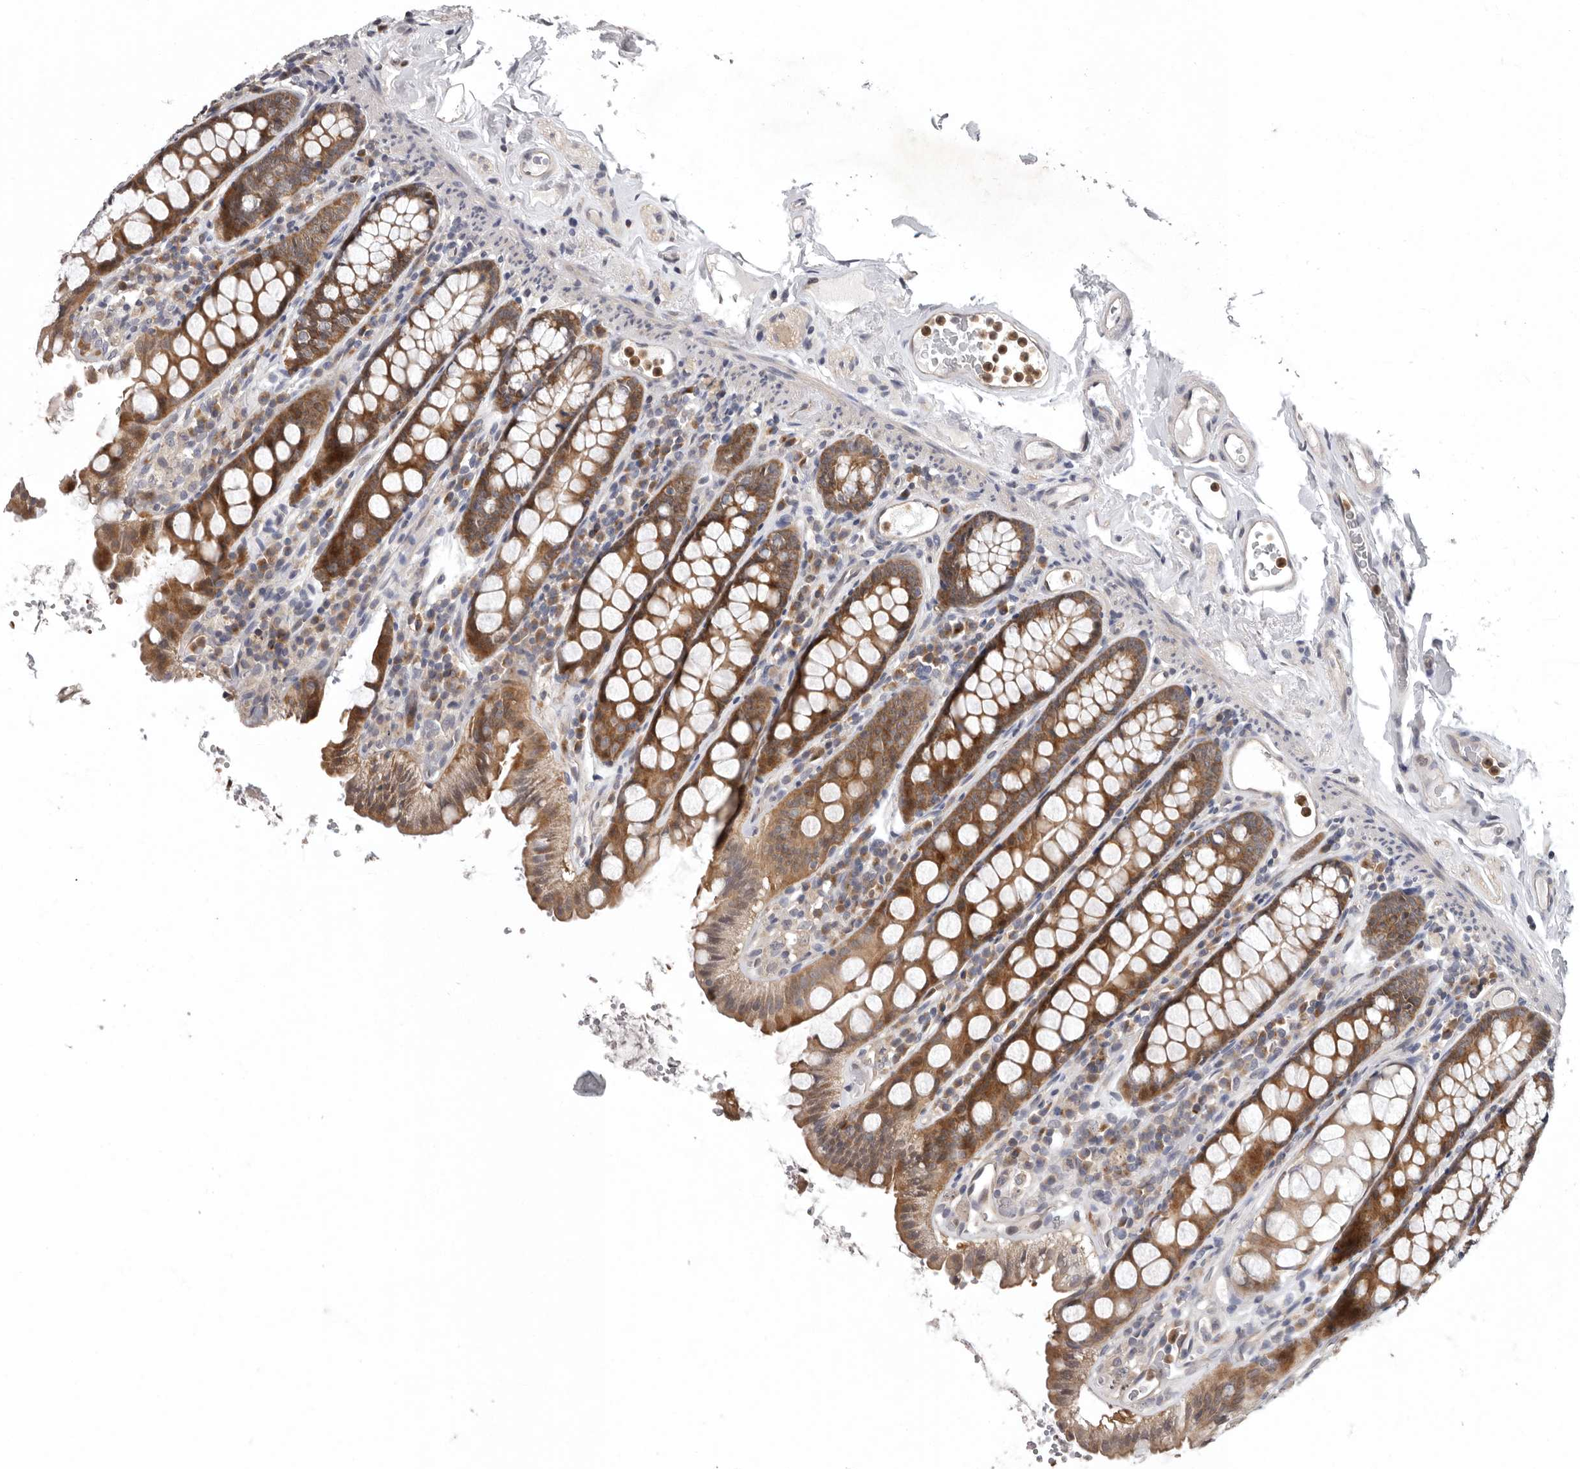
{"staining": {"intensity": "weak", "quantity": ">75%", "location": "cytoplasmic/membranous"}, "tissue": "colon", "cell_type": "Endothelial cells", "image_type": "normal", "snomed": [{"axis": "morphology", "description": "Normal tissue, NOS"}, {"axis": "topography", "description": "Colon"}, {"axis": "topography", "description": "Peripheral nerve tissue"}], "caption": "IHC micrograph of normal colon: colon stained using IHC shows low levels of weak protein expression localized specifically in the cytoplasmic/membranous of endothelial cells, appearing as a cytoplasmic/membranous brown color.", "gene": "RALGPS2", "patient": {"sex": "female", "age": 61}}